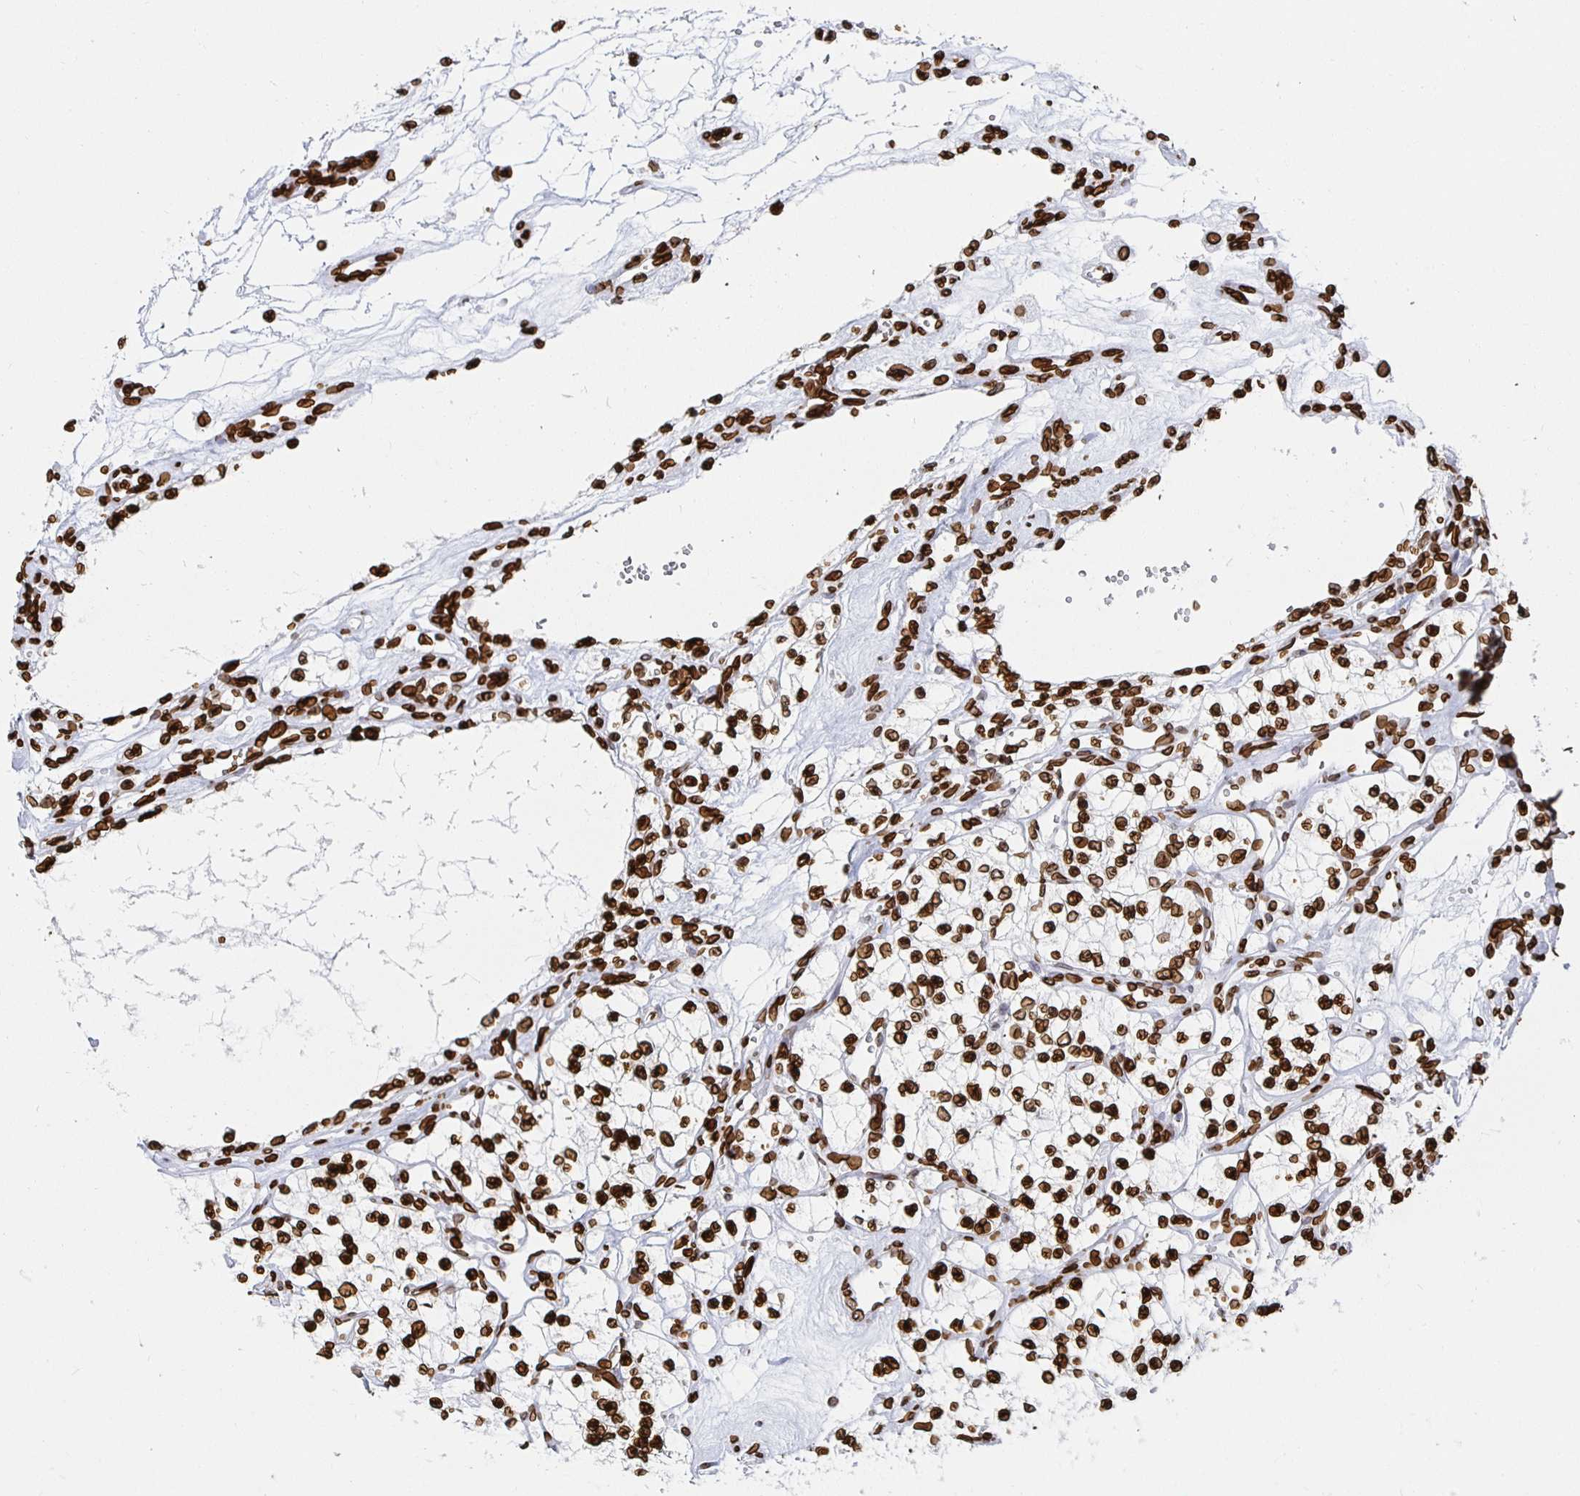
{"staining": {"intensity": "strong", "quantity": ">75%", "location": "cytoplasmic/membranous,nuclear"}, "tissue": "renal cancer", "cell_type": "Tumor cells", "image_type": "cancer", "snomed": [{"axis": "morphology", "description": "Adenocarcinoma, NOS"}, {"axis": "topography", "description": "Kidney"}], "caption": "This is a micrograph of immunohistochemistry staining of renal adenocarcinoma, which shows strong positivity in the cytoplasmic/membranous and nuclear of tumor cells.", "gene": "LMNB1", "patient": {"sex": "female", "age": 69}}